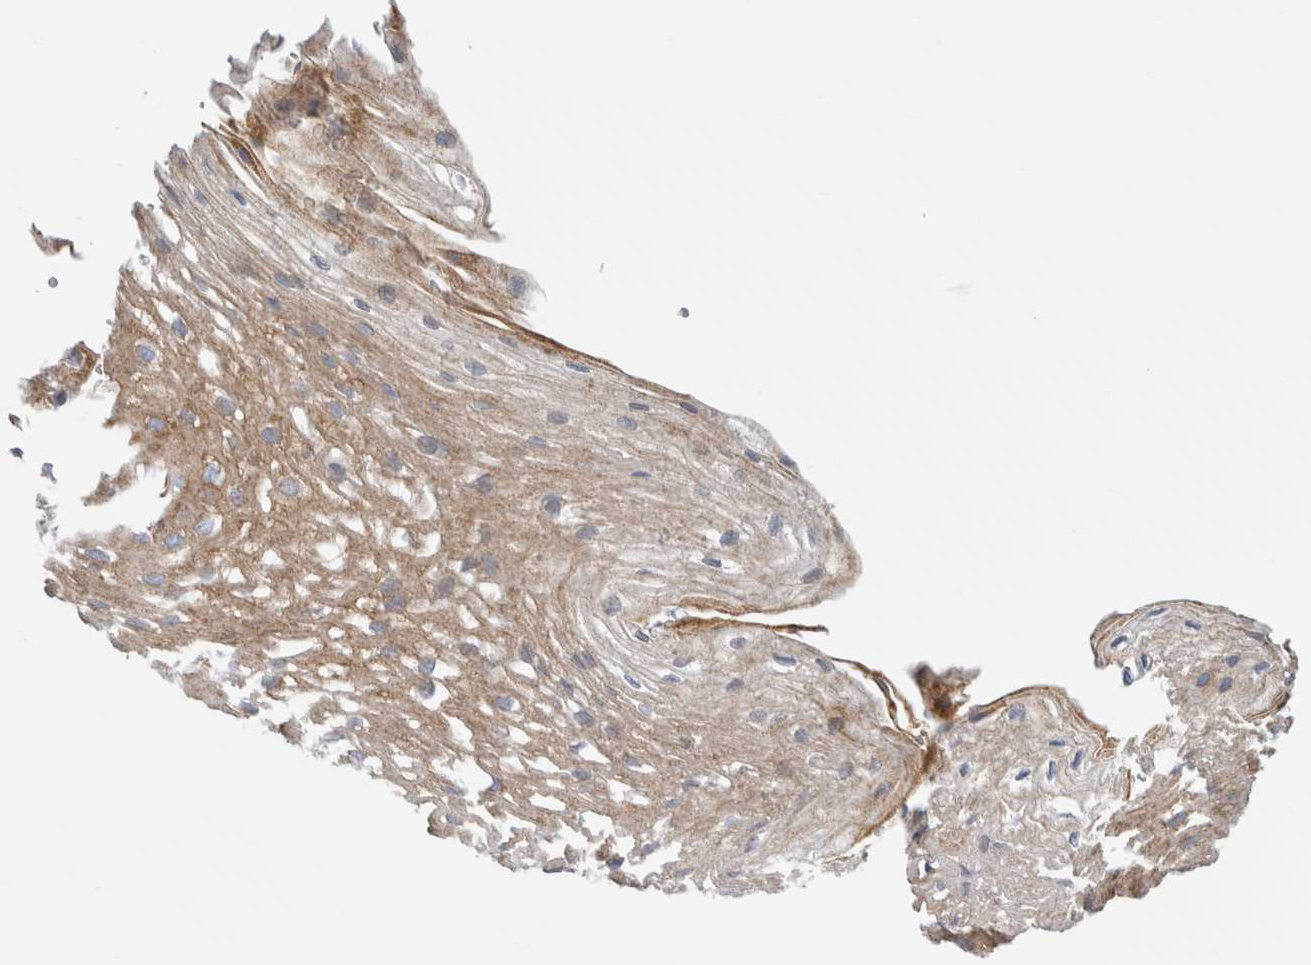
{"staining": {"intensity": "strong", "quantity": ">75%", "location": "cytoplasmic/membranous"}, "tissue": "esophagus", "cell_type": "Squamous epithelial cells", "image_type": "normal", "snomed": [{"axis": "morphology", "description": "Normal tissue, NOS"}, {"axis": "topography", "description": "Esophagus"}], "caption": "Normal esophagus shows strong cytoplasmic/membranous positivity in approximately >75% of squamous epithelial cells.", "gene": "RACK1", "patient": {"sex": "female", "age": 66}}